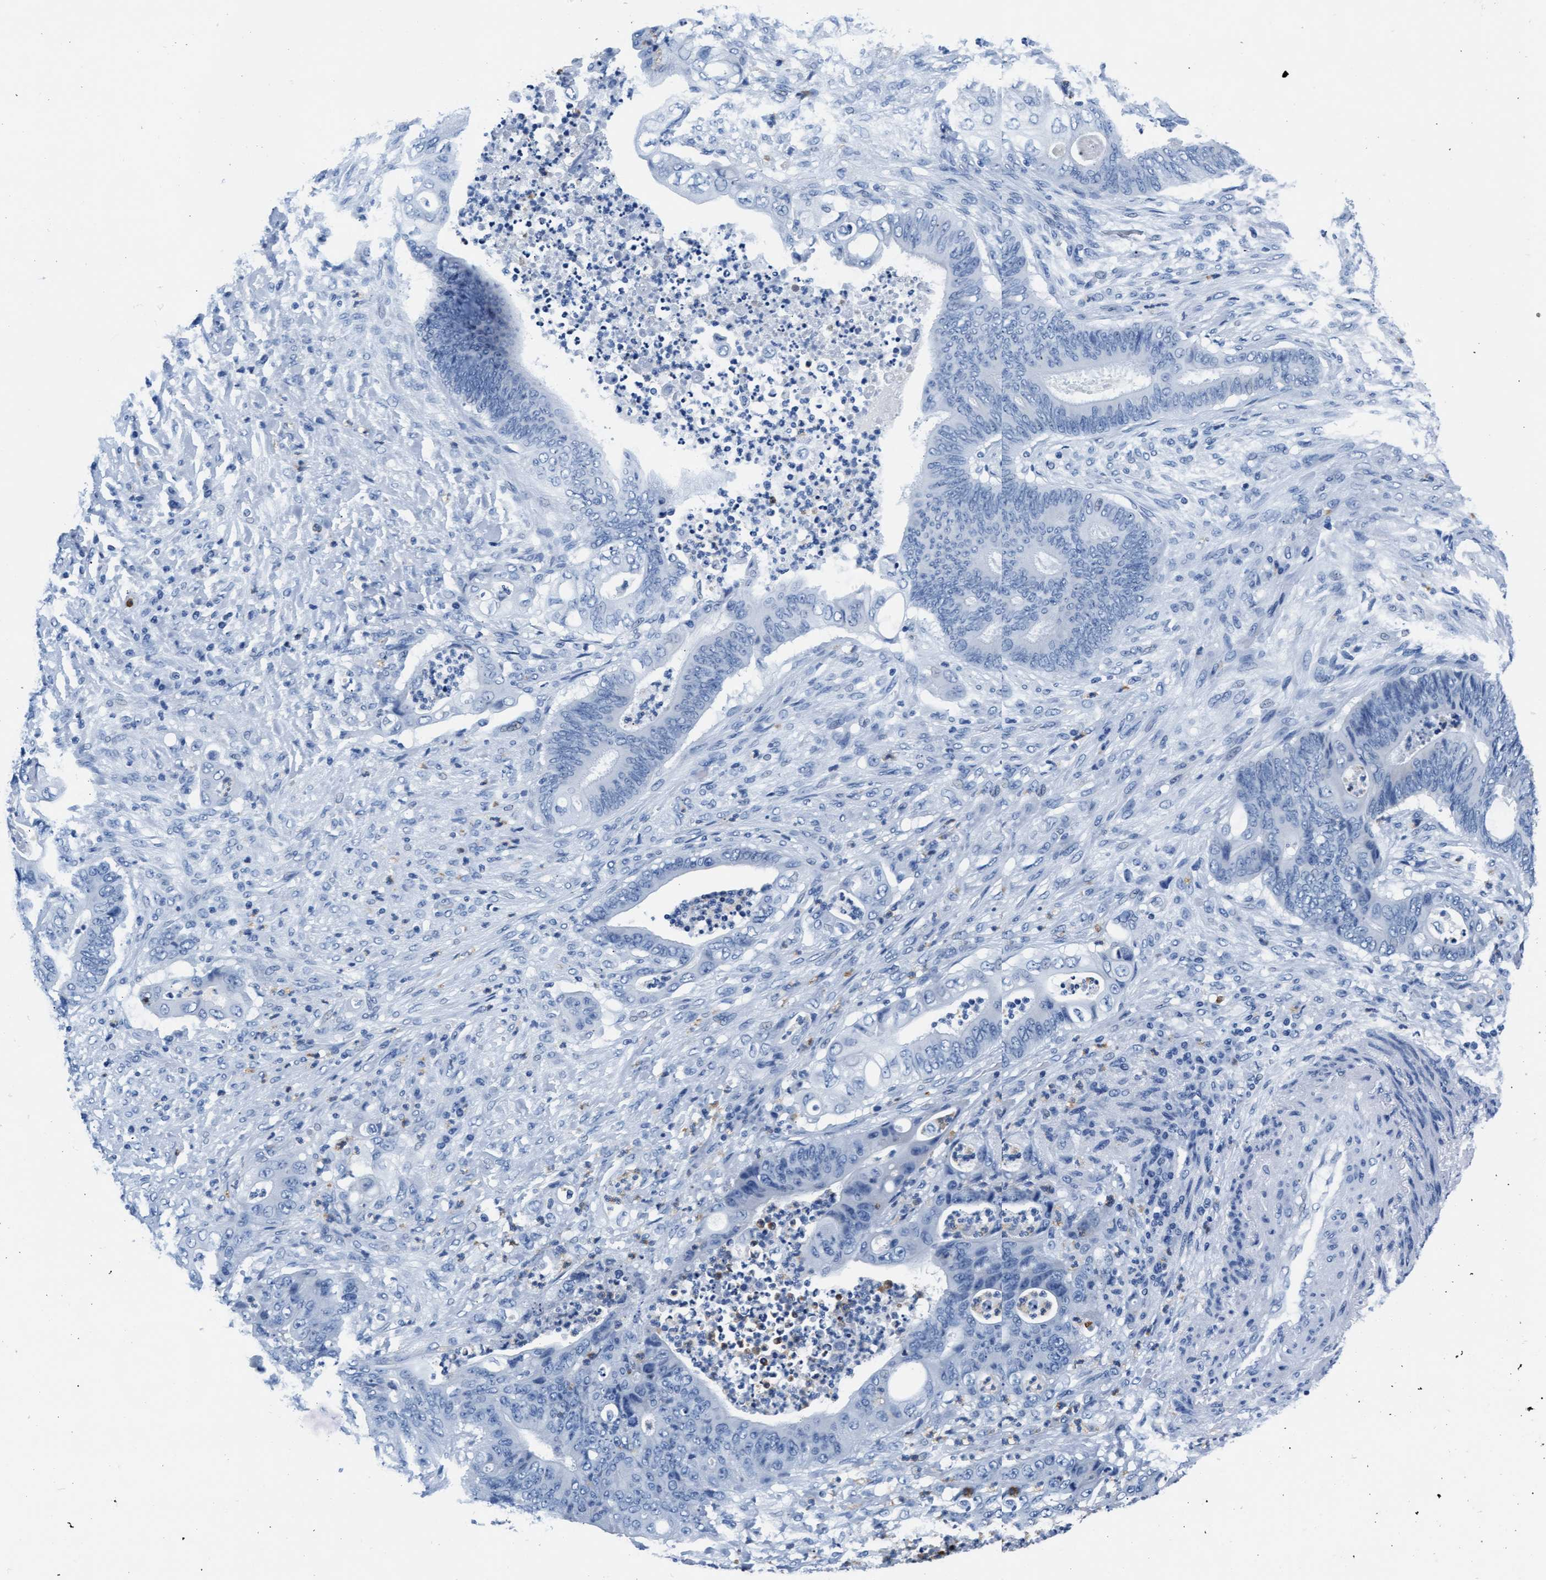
{"staining": {"intensity": "negative", "quantity": "none", "location": "none"}, "tissue": "stomach cancer", "cell_type": "Tumor cells", "image_type": "cancer", "snomed": [{"axis": "morphology", "description": "Adenocarcinoma, NOS"}, {"axis": "topography", "description": "Stomach"}], "caption": "IHC of human adenocarcinoma (stomach) shows no positivity in tumor cells. (DAB IHC visualized using brightfield microscopy, high magnification).", "gene": "MMP8", "patient": {"sex": "female", "age": 73}}